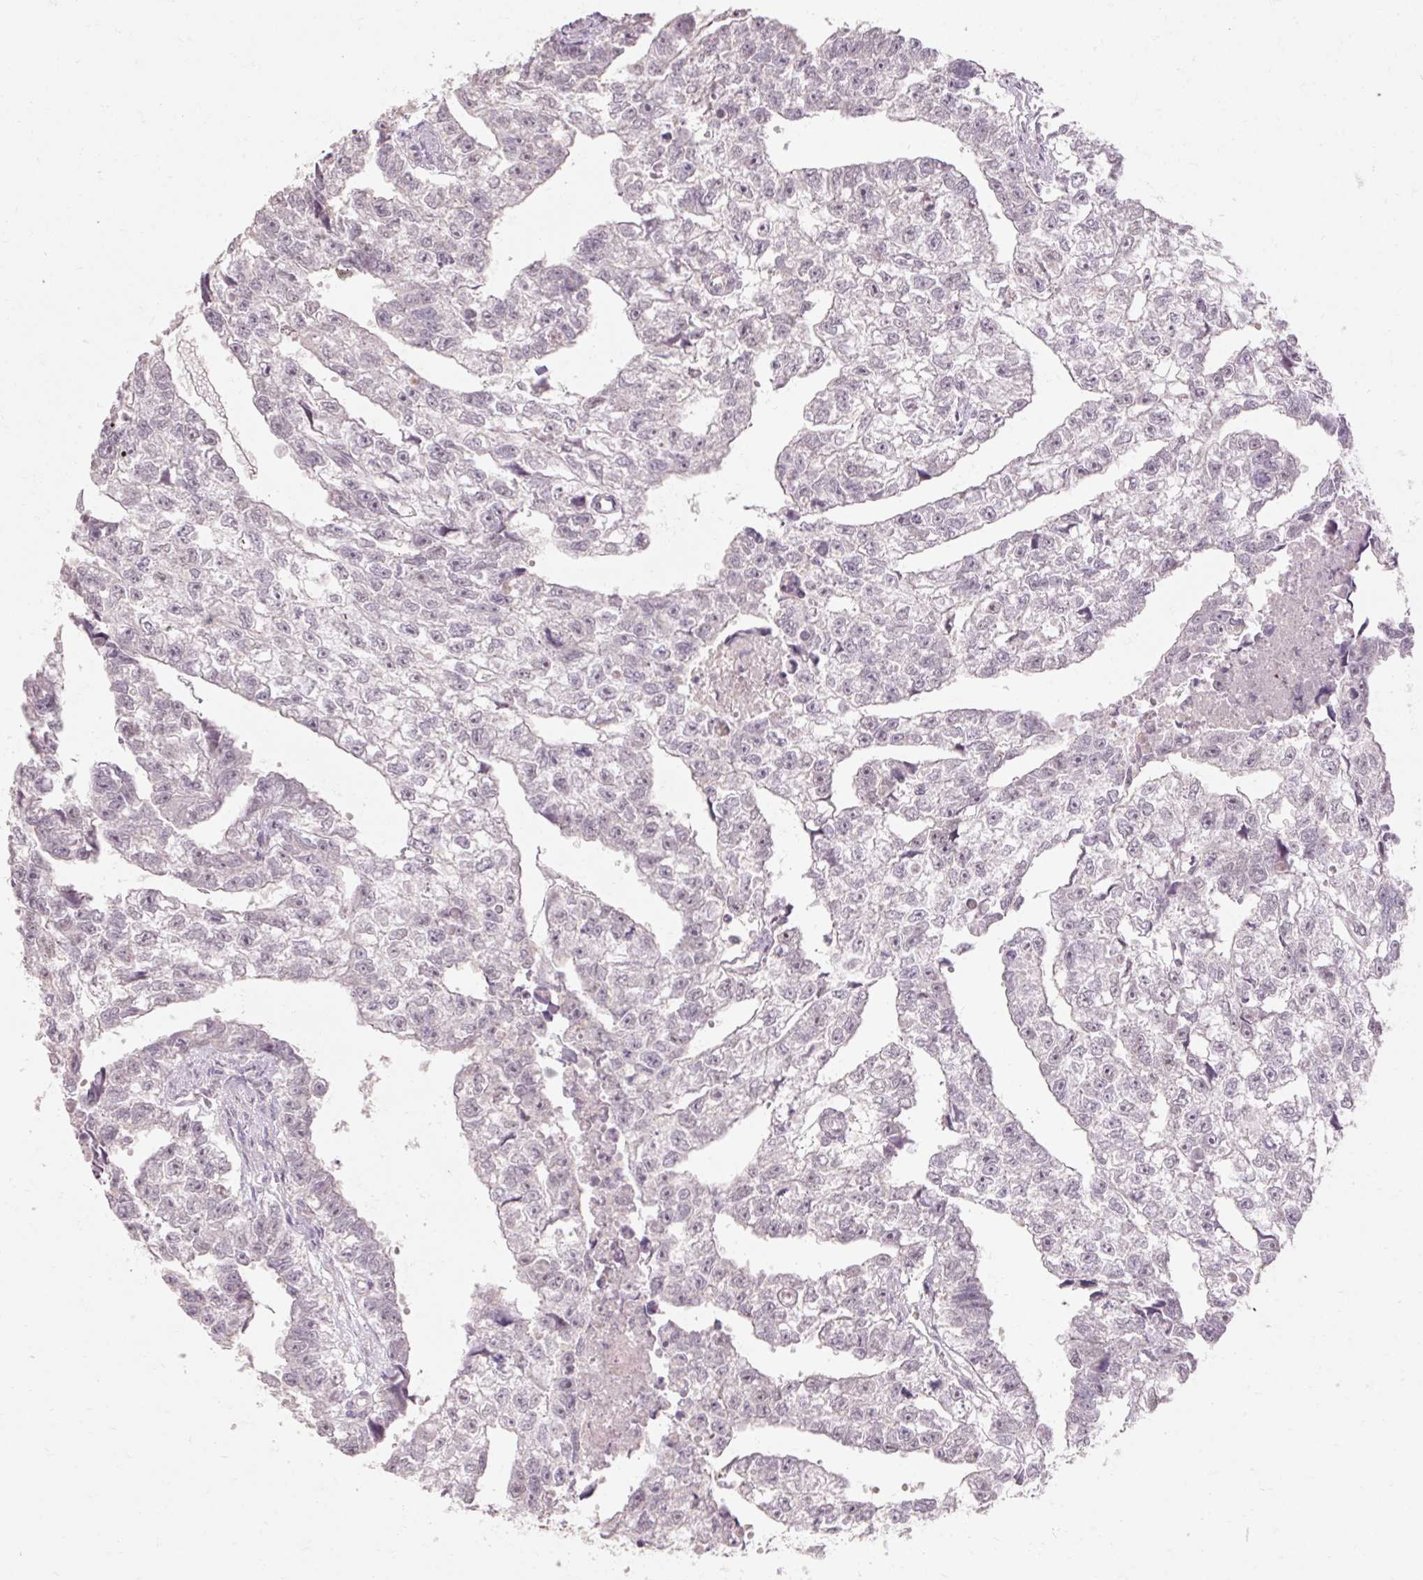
{"staining": {"intensity": "negative", "quantity": "none", "location": "none"}, "tissue": "testis cancer", "cell_type": "Tumor cells", "image_type": "cancer", "snomed": [{"axis": "morphology", "description": "Carcinoma, Embryonal, NOS"}, {"axis": "morphology", "description": "Teratoma, malignant, NOS"}, {"axis": "topography", "description": "Testis"}], "caption": "Teratoma (malignant) (testis) was stained to show a protein in brown. There is no significant staining in tumor cells.", "gene": "SKP2", "patient": {"sex": "male", "age": 44}}